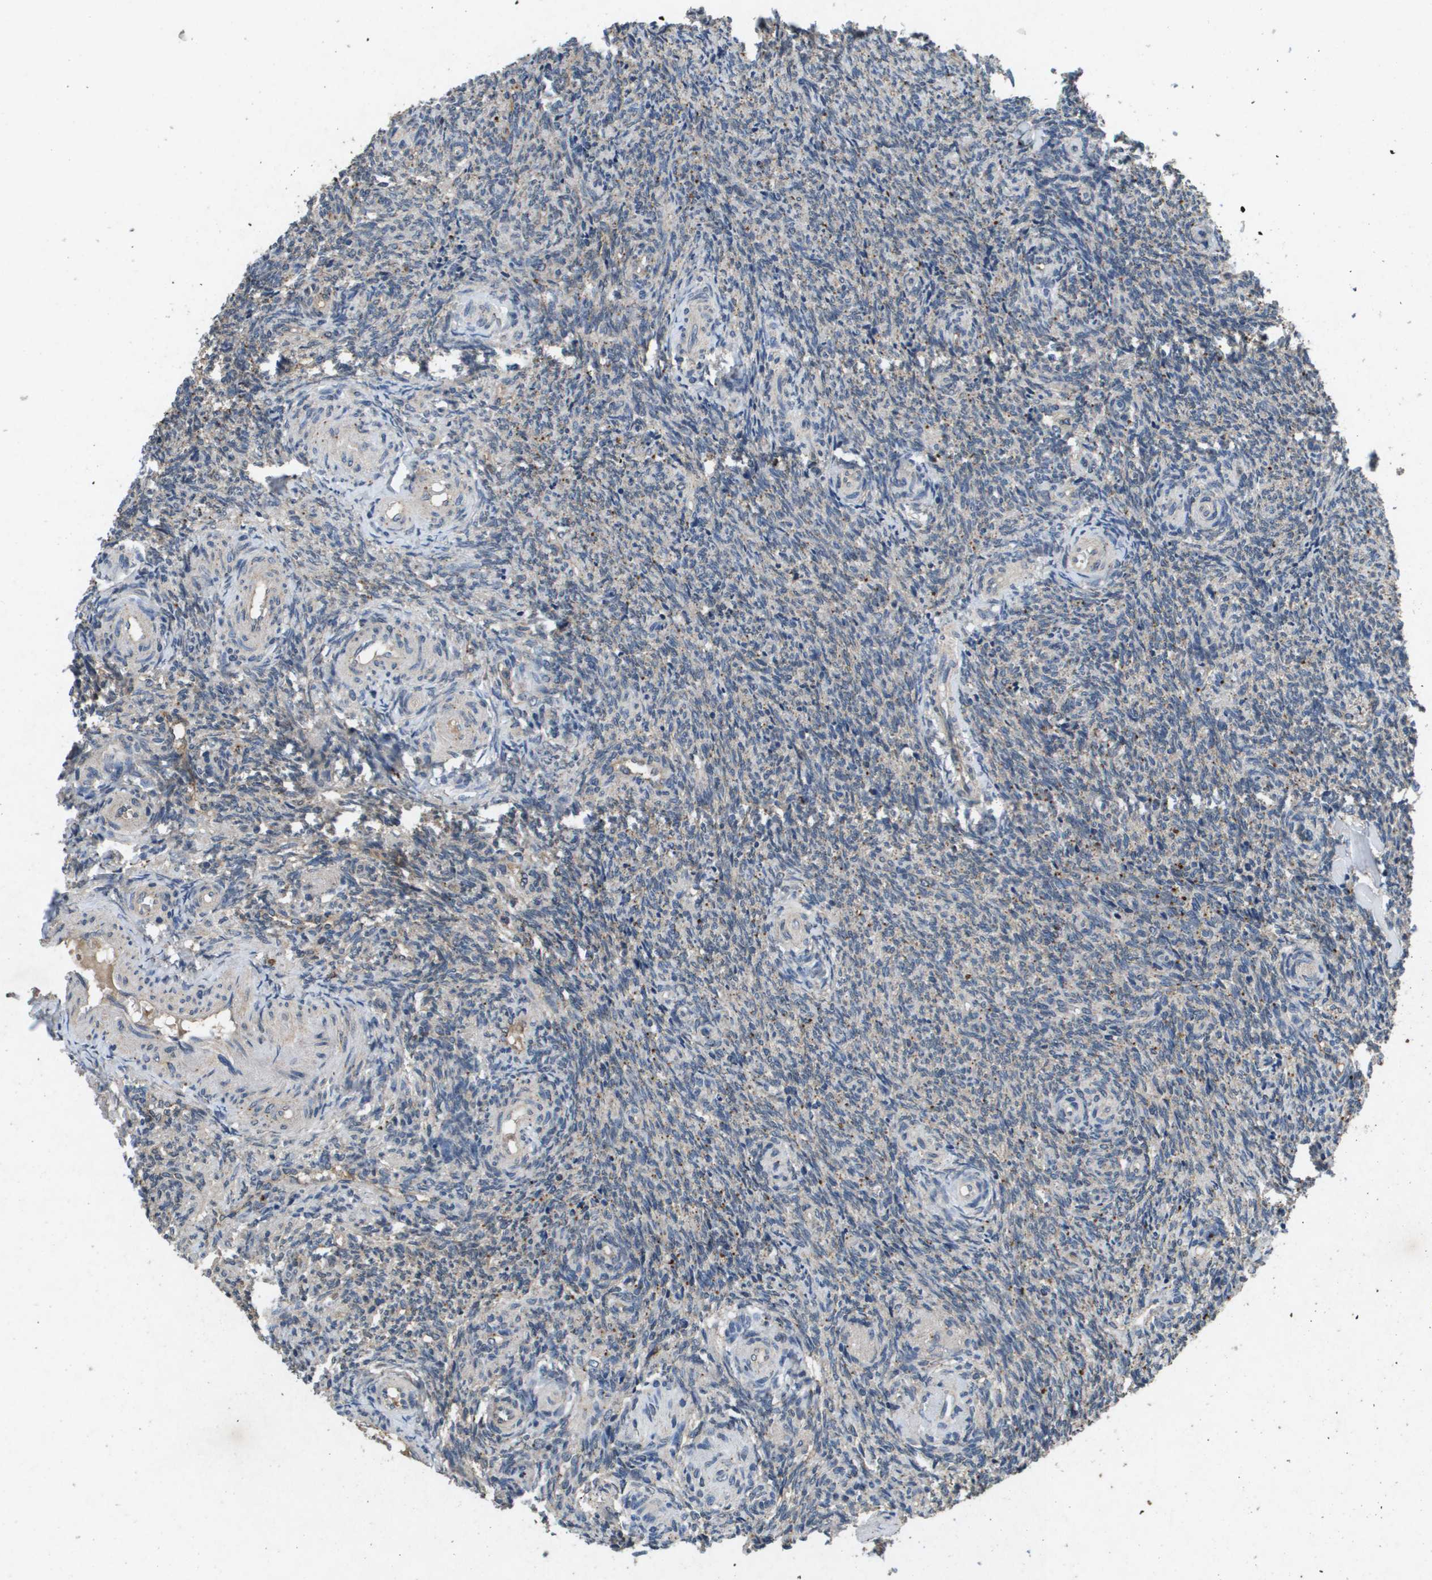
{"staining": {"intensity": "weak", "quantity": "25%-75%", "location": "cytoplasmic/membranous"}, "tissue": "ovary", "cell_type": "Follicle cells", "image_type": "normal", "snomed": [{"axis": "morphology", "description": "Normal tissue, NOS"}, {"axis": "topography", "description": "Ovary"}], "caption": "An IHC photomicrograph of normal tissue is shown. Protein staining in brown labels weak cytoplasmic/membranous positivity in ovary within follicle cells.", "gene": "PROC", "patient": {"sex": "female", "age": 41}}